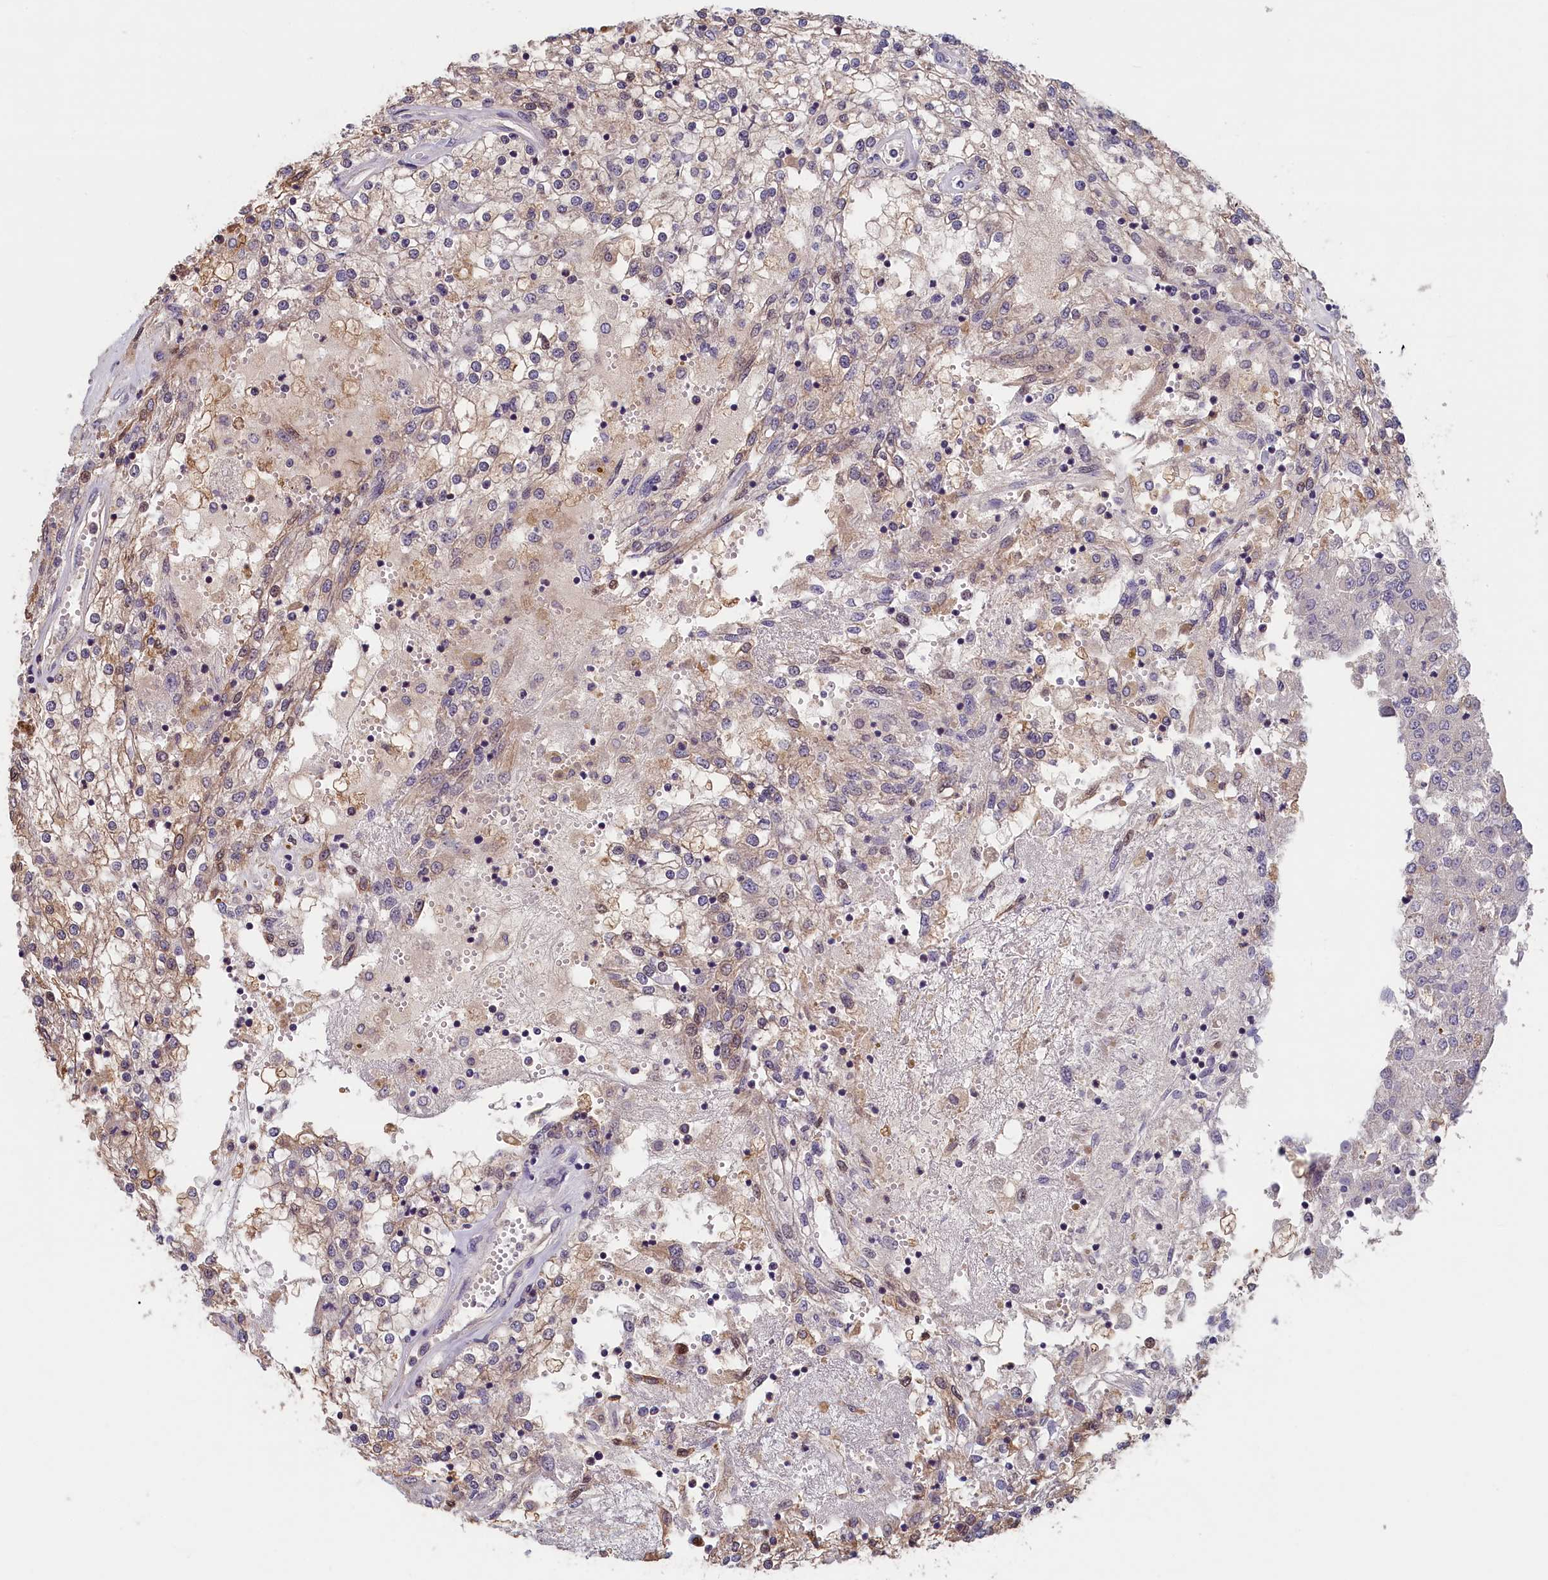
{"staining": {"intensity": "weak", "quantity": "25%-75%", "location": "cytoplasmic/membranous"}, "tissue": "renal cancer", "cell_type": "Tumor cells", "image_type": "cancer", "snomed": [{"axis": "morphology", "description": "Adenocarcinoma, NOS"}, {"axis": "topography", "description": "Kidney"}], "caption": "Renal cancer (adenocarcinoma) stained for a protein reveals weak cytoplasmic/membranous positivity in tumor cells.", "gene": "TMEM116", "patient": {"sex": "female", "age": 52}}